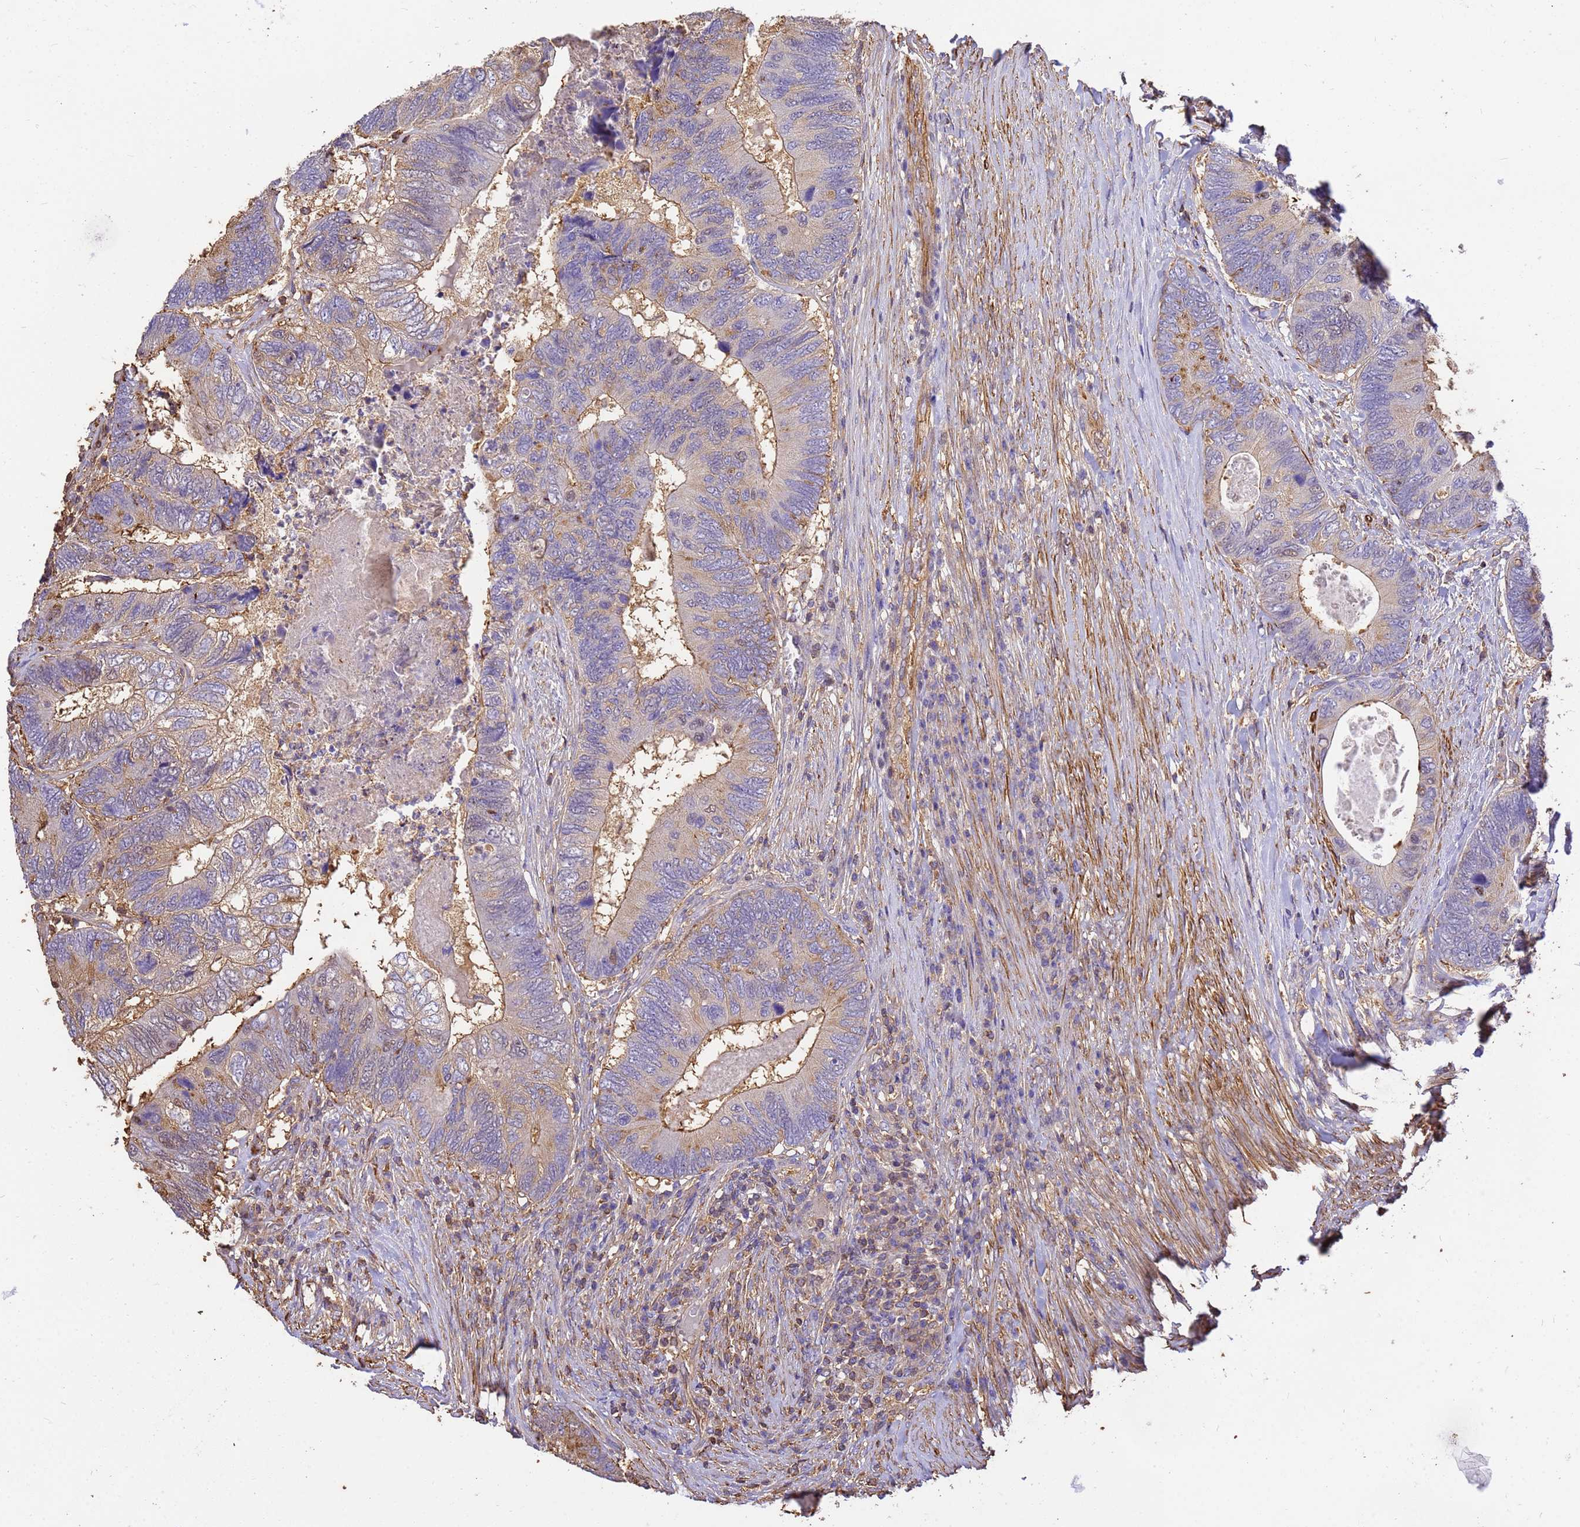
{"staining": {"intensity": "moderate", "quantity": "<25%", "location": "cytoplasmic/membranous"}, "tissue": "colorectal cancer", "cell_type": "Tumor cells", "image_type": "cancer", "snomed": [{"axis": "morphology", "description": "Adenocarcinoma, NOS"}, {"axis": "topography", "description": "Colon"}], "caption": "This is a micrograph of immunohistochemistry (IHC) staining of colorectal adenocarcinoma, which shows moderate positivity in the cytoplasmic/membranous of tumor cells.", "gene": "WDR64", "patient": {"sex": "female", "age": 67}}